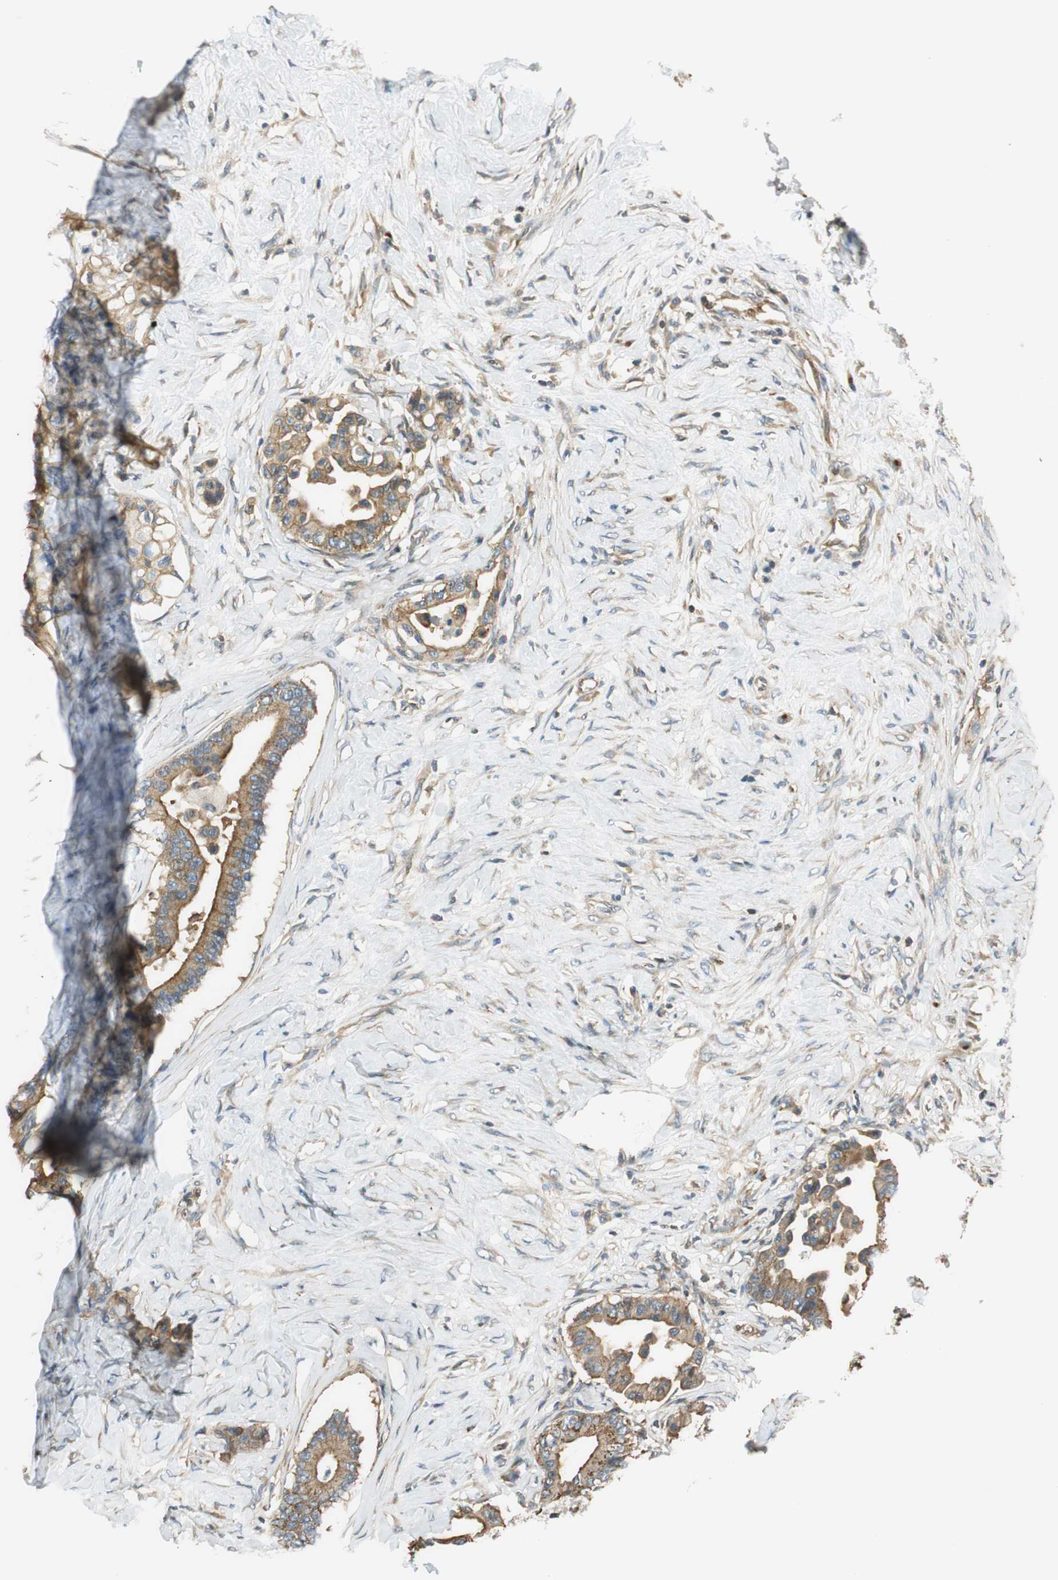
{"staining": {"intensity": "moderate", "quantity": ">75%", "location": "cytoplasmic/membranous"}, "tissue": "colorectal cancer", "cell_type": "Tumor cells", "image_type": "cancer", "snomed": [{"axis": "morphology", "description": "Normal tissue, NOS"}, {"axis": "morphology", "description": "Adenocarcinoma, NOS"}, {"axis": "topography", "description": "Colon"}], "caption": "Colorectal adenocarcinoma was stained to show a protein in brown. There is medium levels of moderate cytoplasmic/membranous staining in approximately >75% of tumor cells. The staining was performed using DAB, with brown indicating positive protein expression. Nuclei are stained blue with hematoxylin.", "gene": "PI4K2B", "patient": {"sex": "male", "age": 82}}